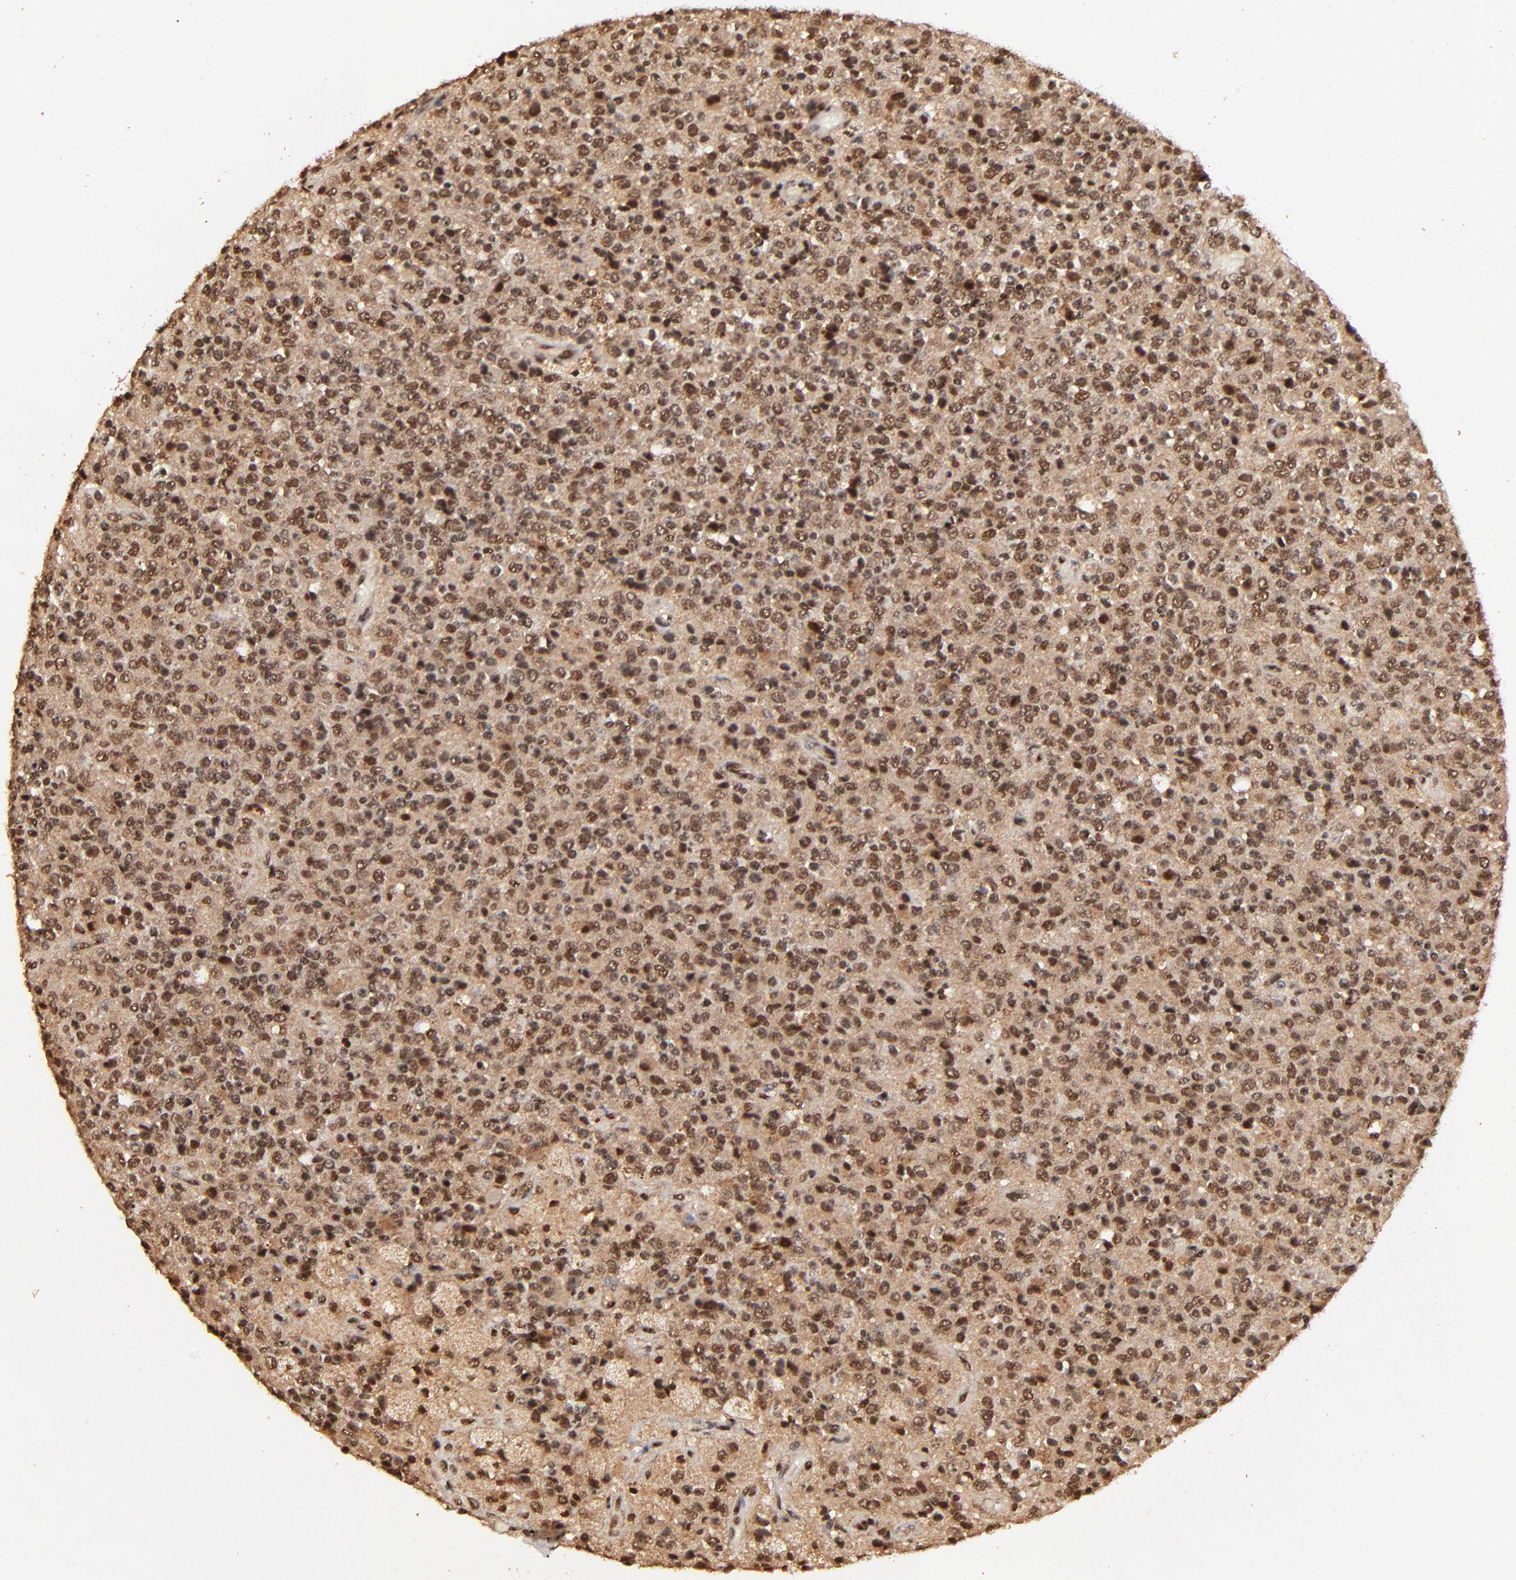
{"staining": {"intensity": "strong", "quantity": ">75%", "location": "cytoplasmic/membranous,nuclear"}, "tissue": "glioma", "cell_type": "Tumor cells", "image_type": "cancer", "snomed": [{"axis": "morphology", "description": "Glioma, malignant, High grade"}, {"axis": "topography", "description": "pancreas cauda"}], "caption": "Protein analysis of high-grade glioma (malignant) tissue exhibits strong cytoplasmic/membranous and nuclear staining in about >75% of tumor cells.", "gene": "MED12", "patient": {"sex": "male", "age": 60}}